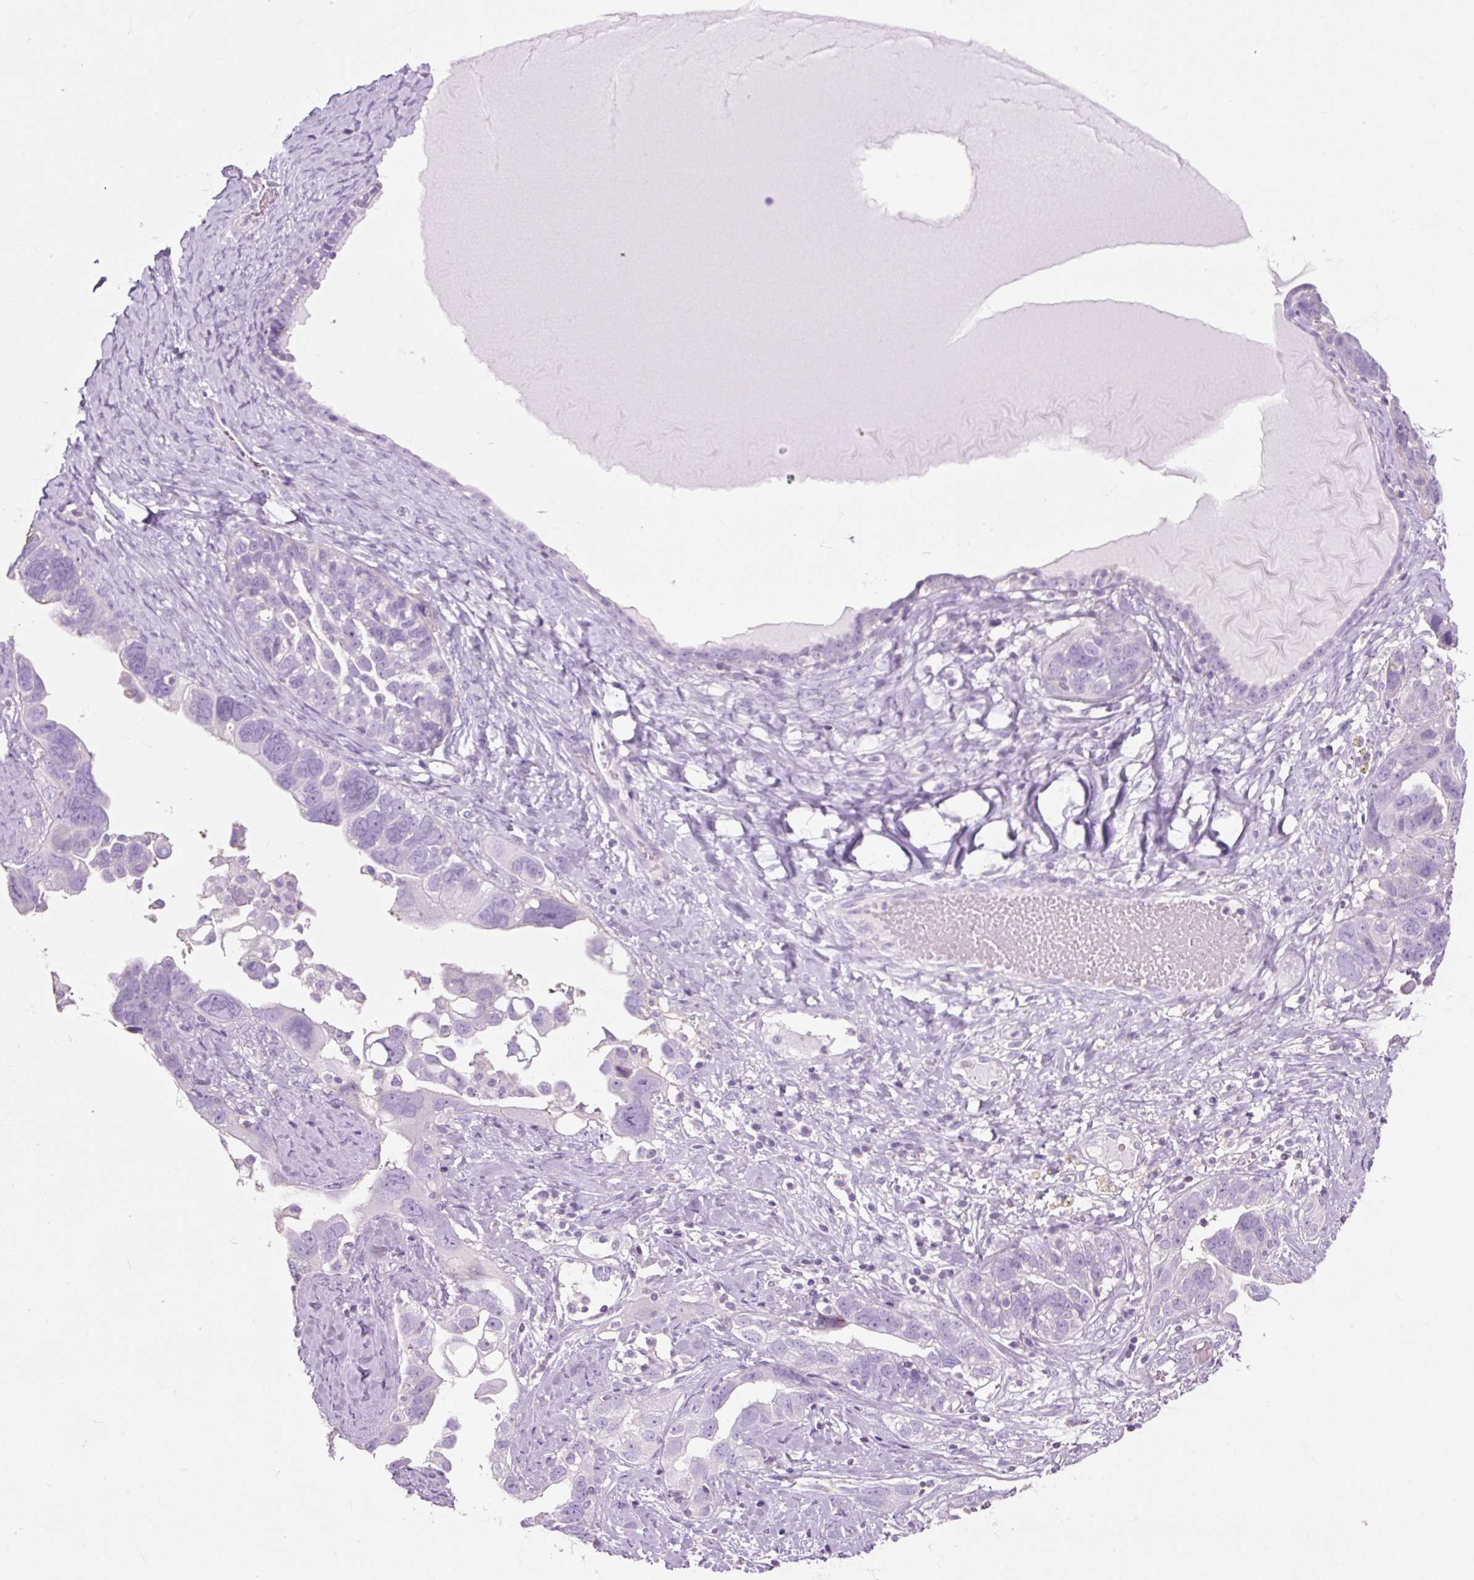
{"staining": {"intensity": "negative", "quantity": "none", "location": "none"}, "tissue": "ovarian cancer", "cell_type": "Tumor cells", "image_type": "cancer", "snomed": [{"axis": "morphology", "description": "Cystadenocarcinoma, serous, NOS"}, {"axis": "topography", "description": "Ovary"}], "caption": "Immunohistochemical staining of human ovarian cancer demonstrates no significant expression in tumor cells.", "gene": "OR10A7", "patient": {"sex": "female", "age": 79}}